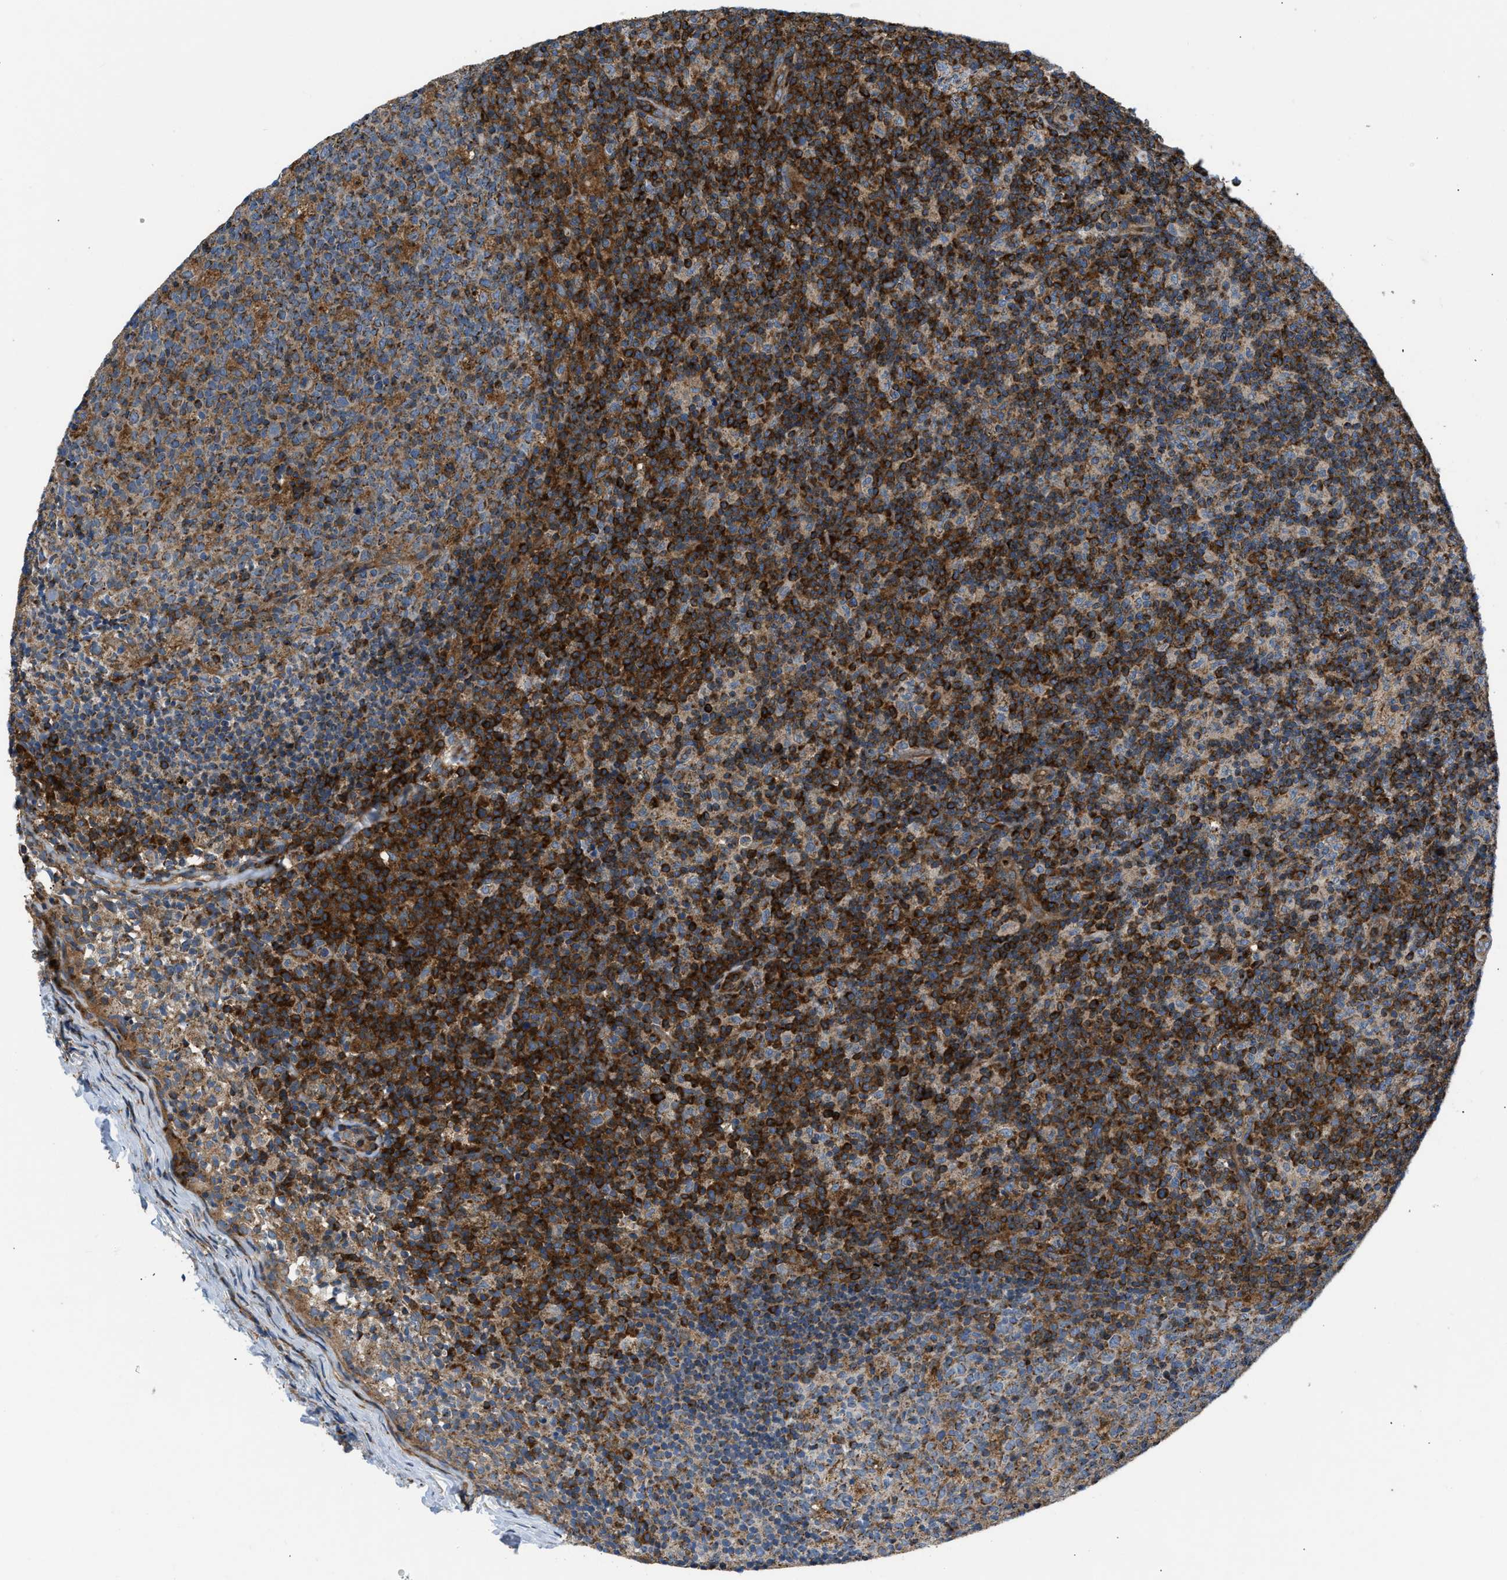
{"staining": {"intensity": "moderate", "quantity": ">75%", "location": "cytoplasmic/membranous"}, "tissue": "lymph node", "cell_type": "Germinal center cells", "image_type": "normal", "snomed": [{"axis": "morphology", "description": "Normal tissue, NOS"}, {"axis": "morphology", "description": "Inflammation, NOS"}, {"axis": "topography", "description": "Lymph node"}], "caption": "This histopathology image exhibits immunohistochemistry staining of normal human lymph node, with medium moderate cytoplasmic/membranous positivity in approximately >75% of germinal center cells.", "gene": "OPTN", "patient": {"sex": "male", "age": 55}}